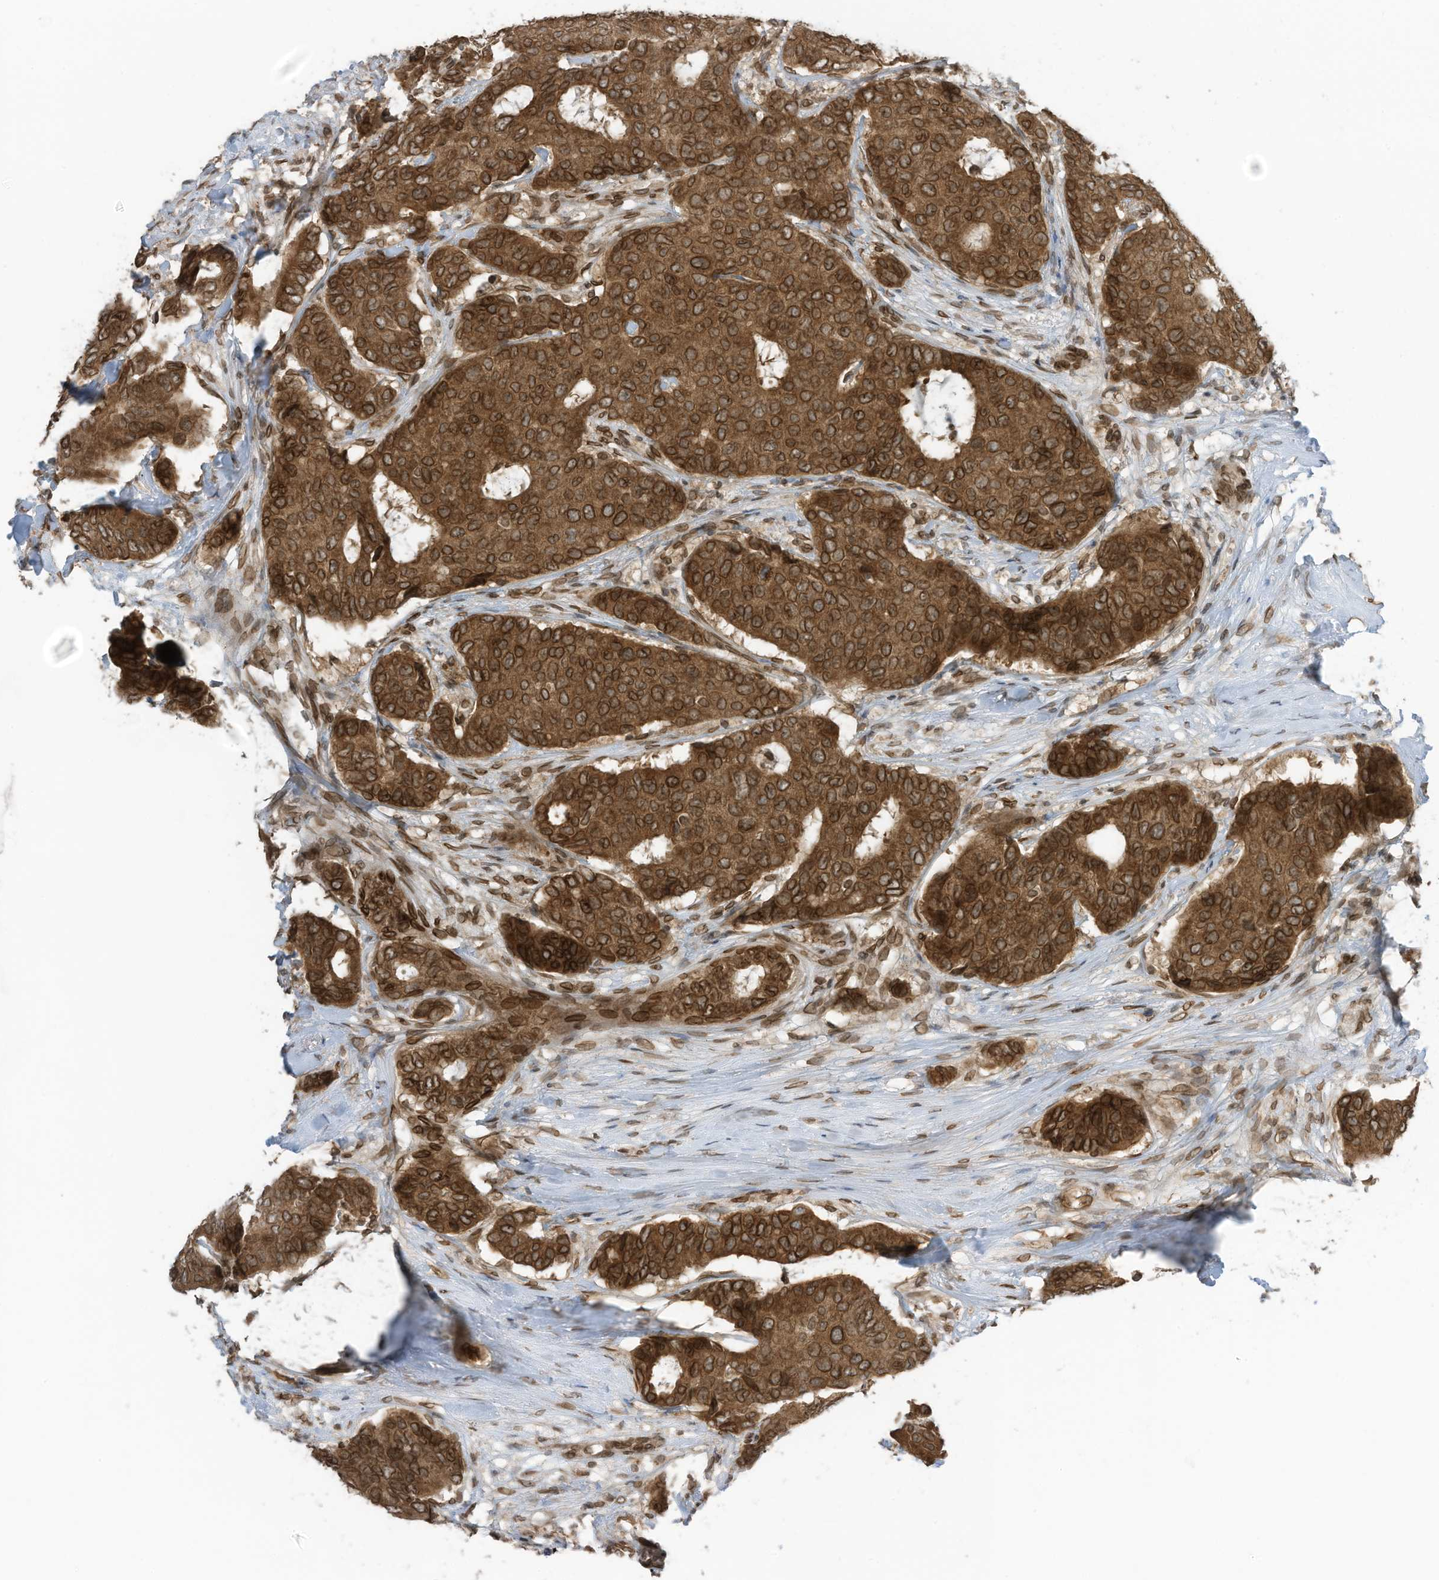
{"staining": {"intensity": "moderate", "quantity": ">75%", "location": "cytoplasmic/membranous,nuclear"}, "tissue": "breast cancer", "cell_type": "Tumor cells", "image_type": "cancer", "snomed": [{"axis": "morphology", "description": "Duct carcinoma"}, {"axis": "topography", "description": "Breast"}], "caption": "Breast cancer stained with a brown dye exhibits moderate cytoplasmic/membranous and nuclear positive staining in about >75% of tumor cells.", "gene": "RABL3", "patient": {"sex": "female", "age": 75}}